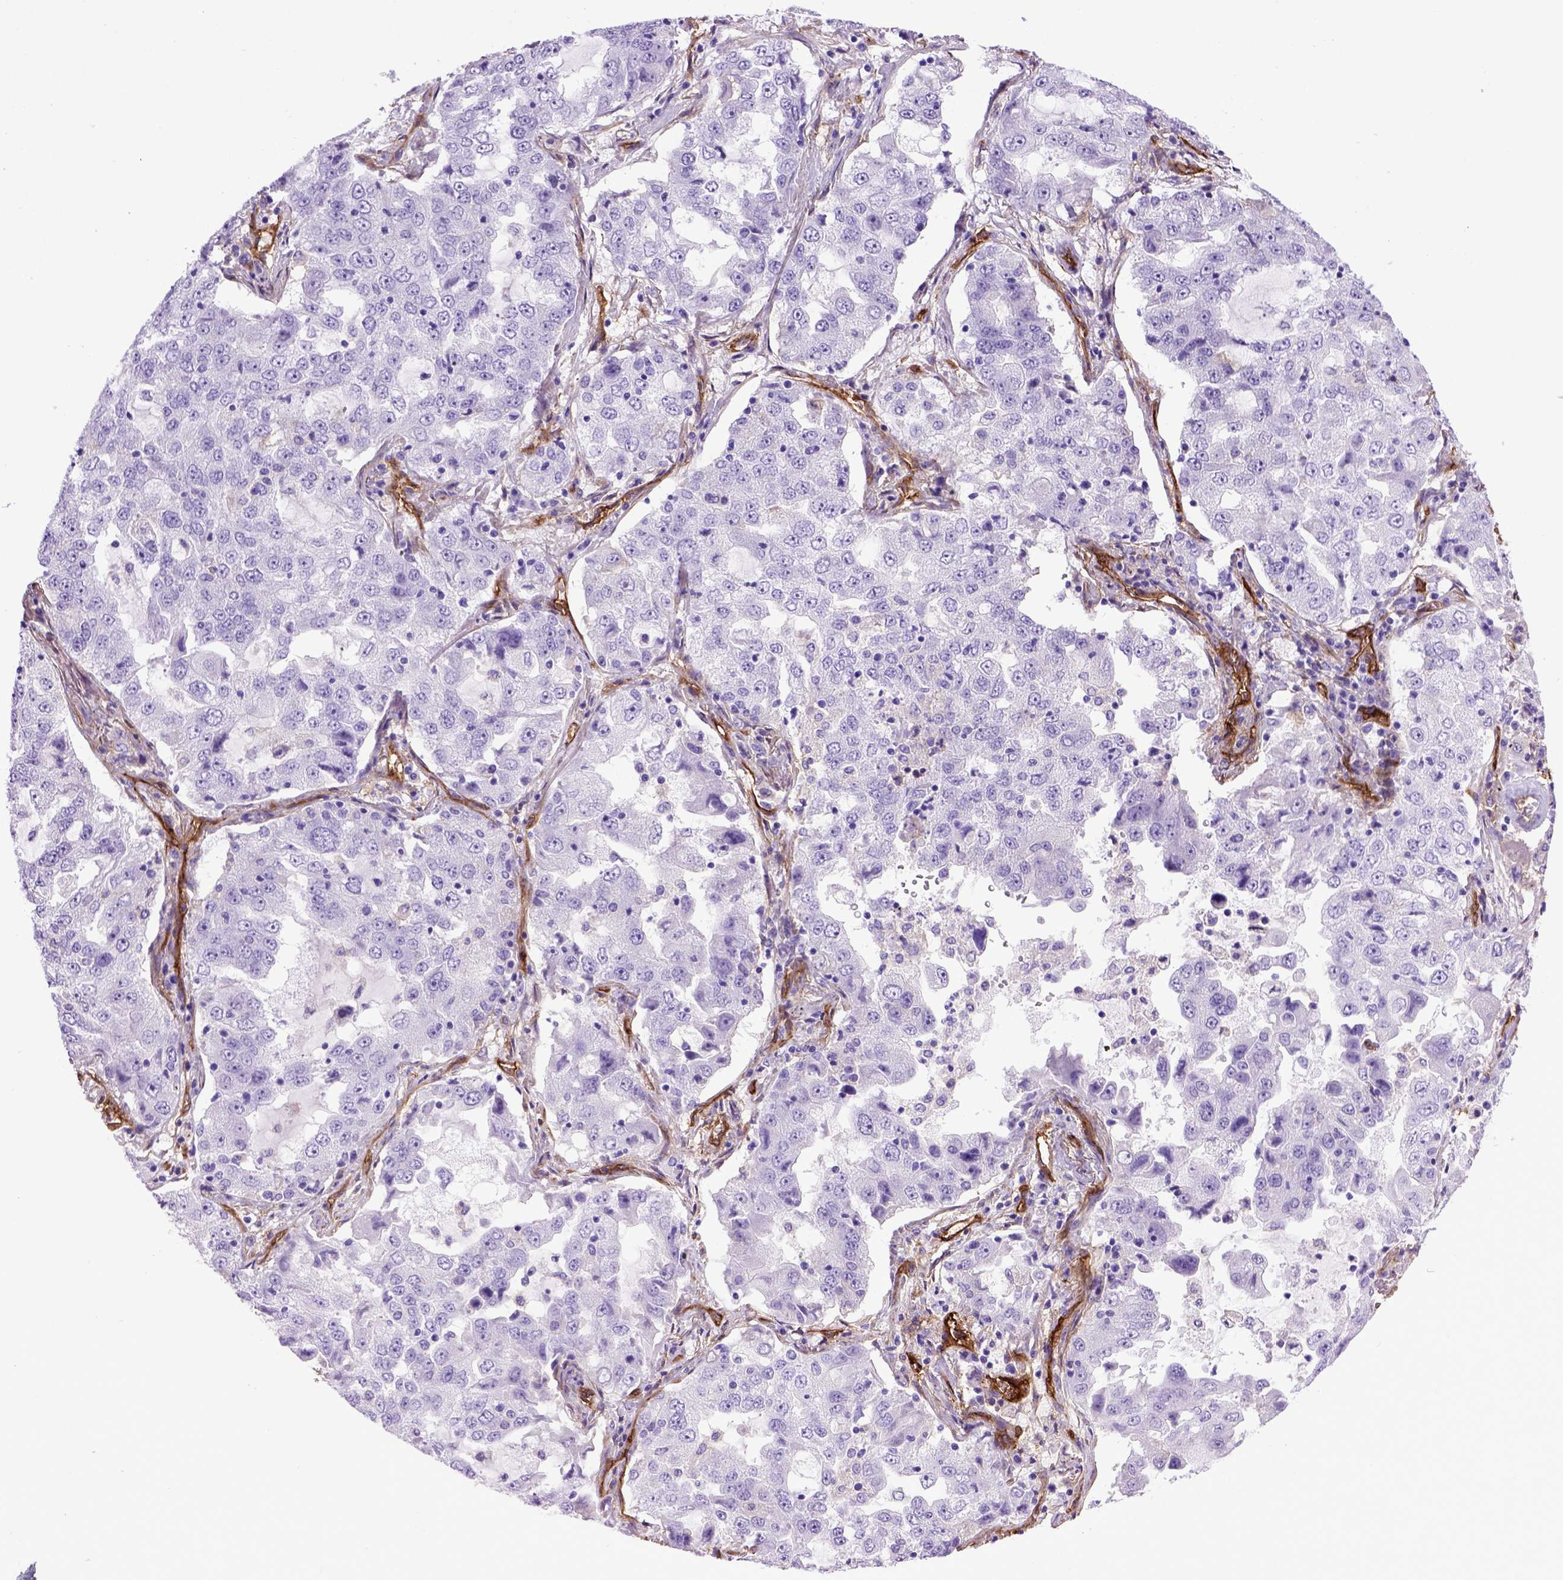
{"staining": {"intensity": "negative", "quantity": "none", "location": "none"}, "tissue": "lung cancer", "cell_type": "Tumor cells", "image_type": "cancer", "snomed": [{"axis": "morphology", "description": "Adenocarcinoma, NOS"}, {"axis": "topography", "description": "Lung"}], "caption": "High magnification brightfield microscopy of adenocarcinoma (lung) stained with DAB (brown) and counterstained with hematoxylin (blue): tumor cells show no significant positivity. The staining is performed using DAB (3,3'-diaminobenzidine) brown chromogen with nuclei counter-stained in using hematoxylin.", "gene": "ENG", "patient": {"sex": "female", "age": 61}}